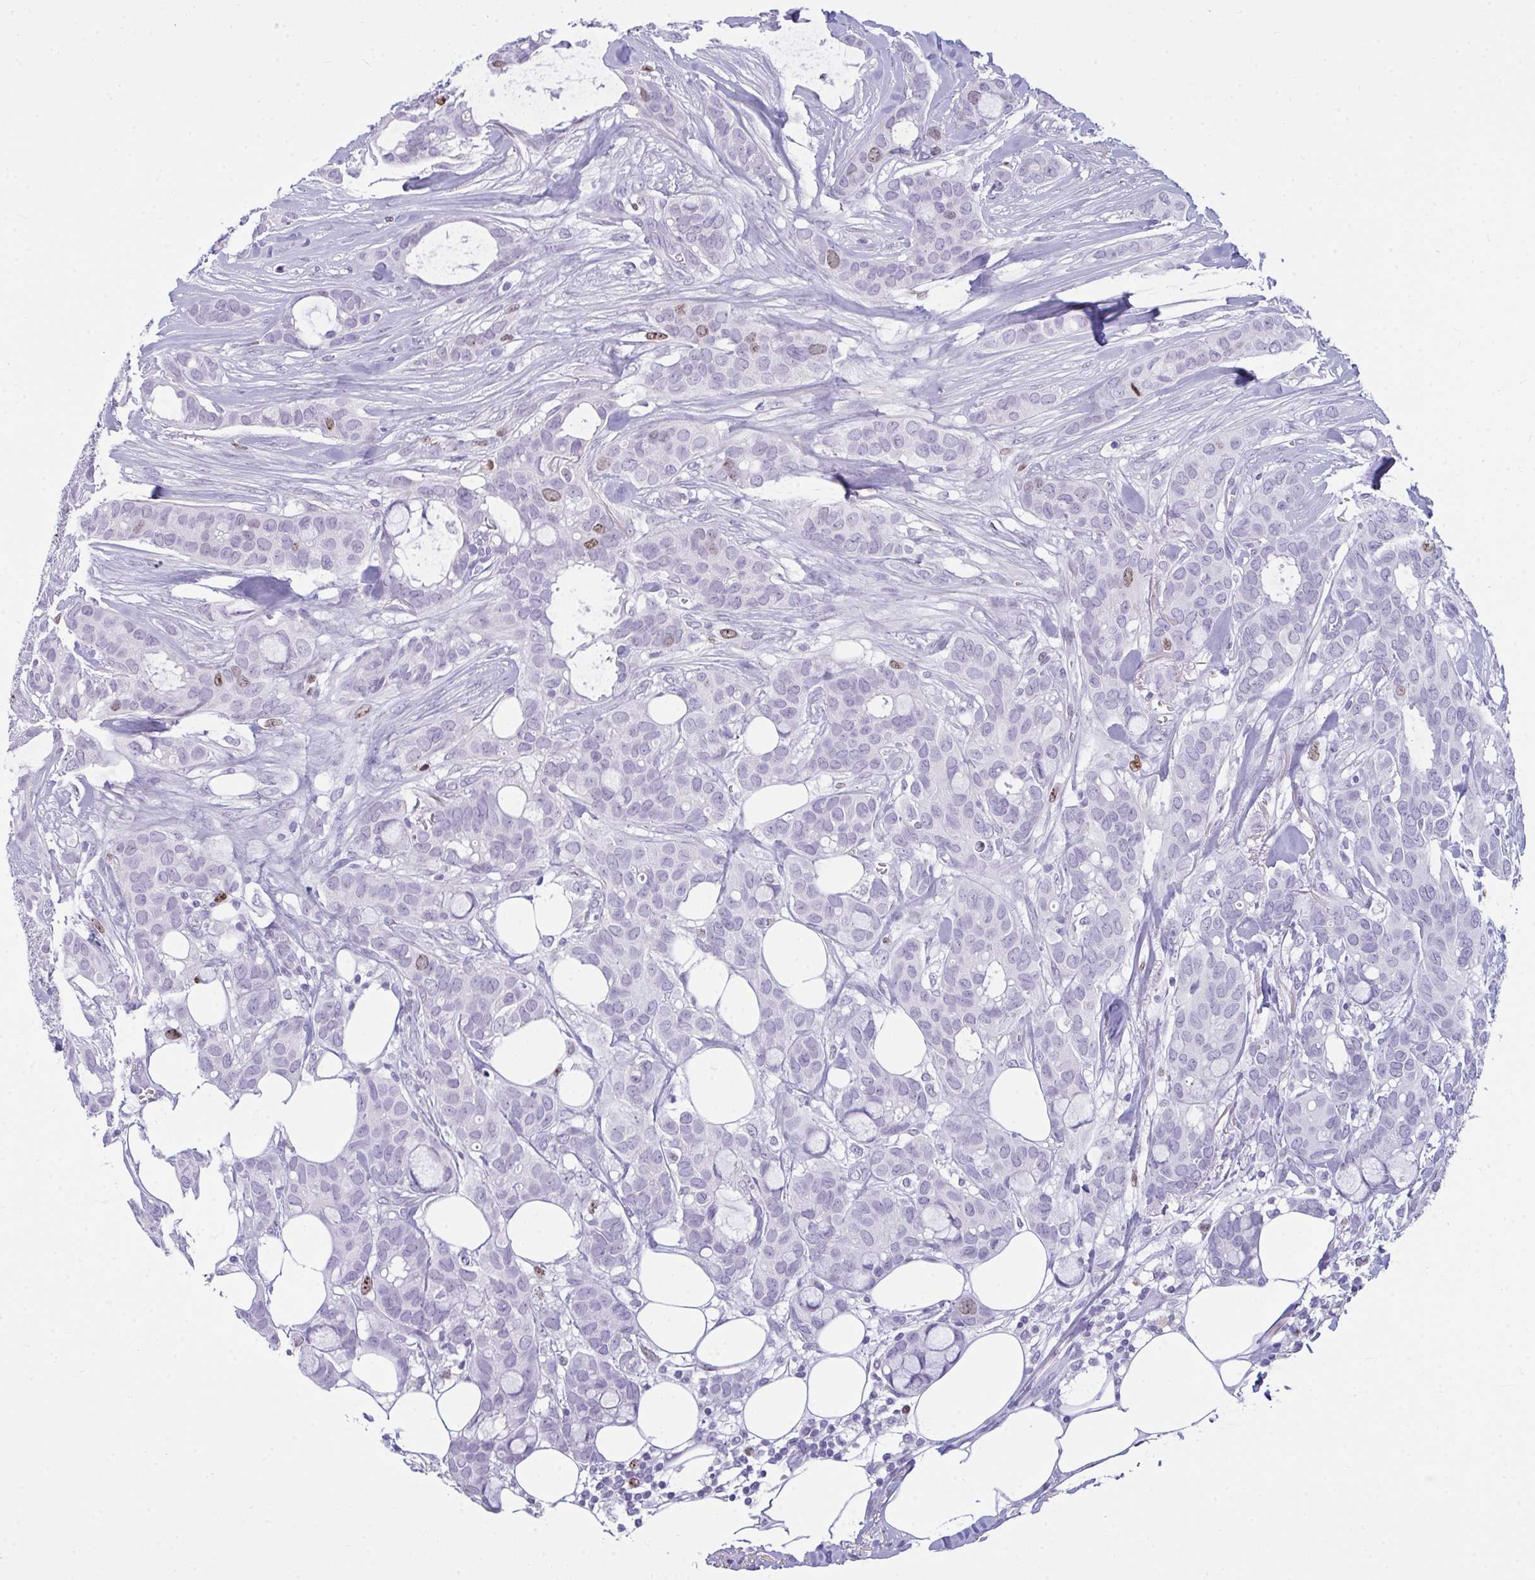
{"staining": {"intensity": "moderate", "quantity": "<25%", "location": "nuclear"}, "tissue": "breast cancer", "cell_type": "Tumor cells", "image_type": "cancer", "snomed": [{"axis": "morphology", "description": "Duct carcinoma"}, {"axis": "topography", "description": "Breast"}], "caption": "Intraductal carcinoma (breast) stained for a protein displays moderate nuclear positivity in tumor cells. The protein is shown in brown color, while the nuclei are stained blue.", "gene": "SUZ12", "patient": {"sex": "female", "age": 84}}